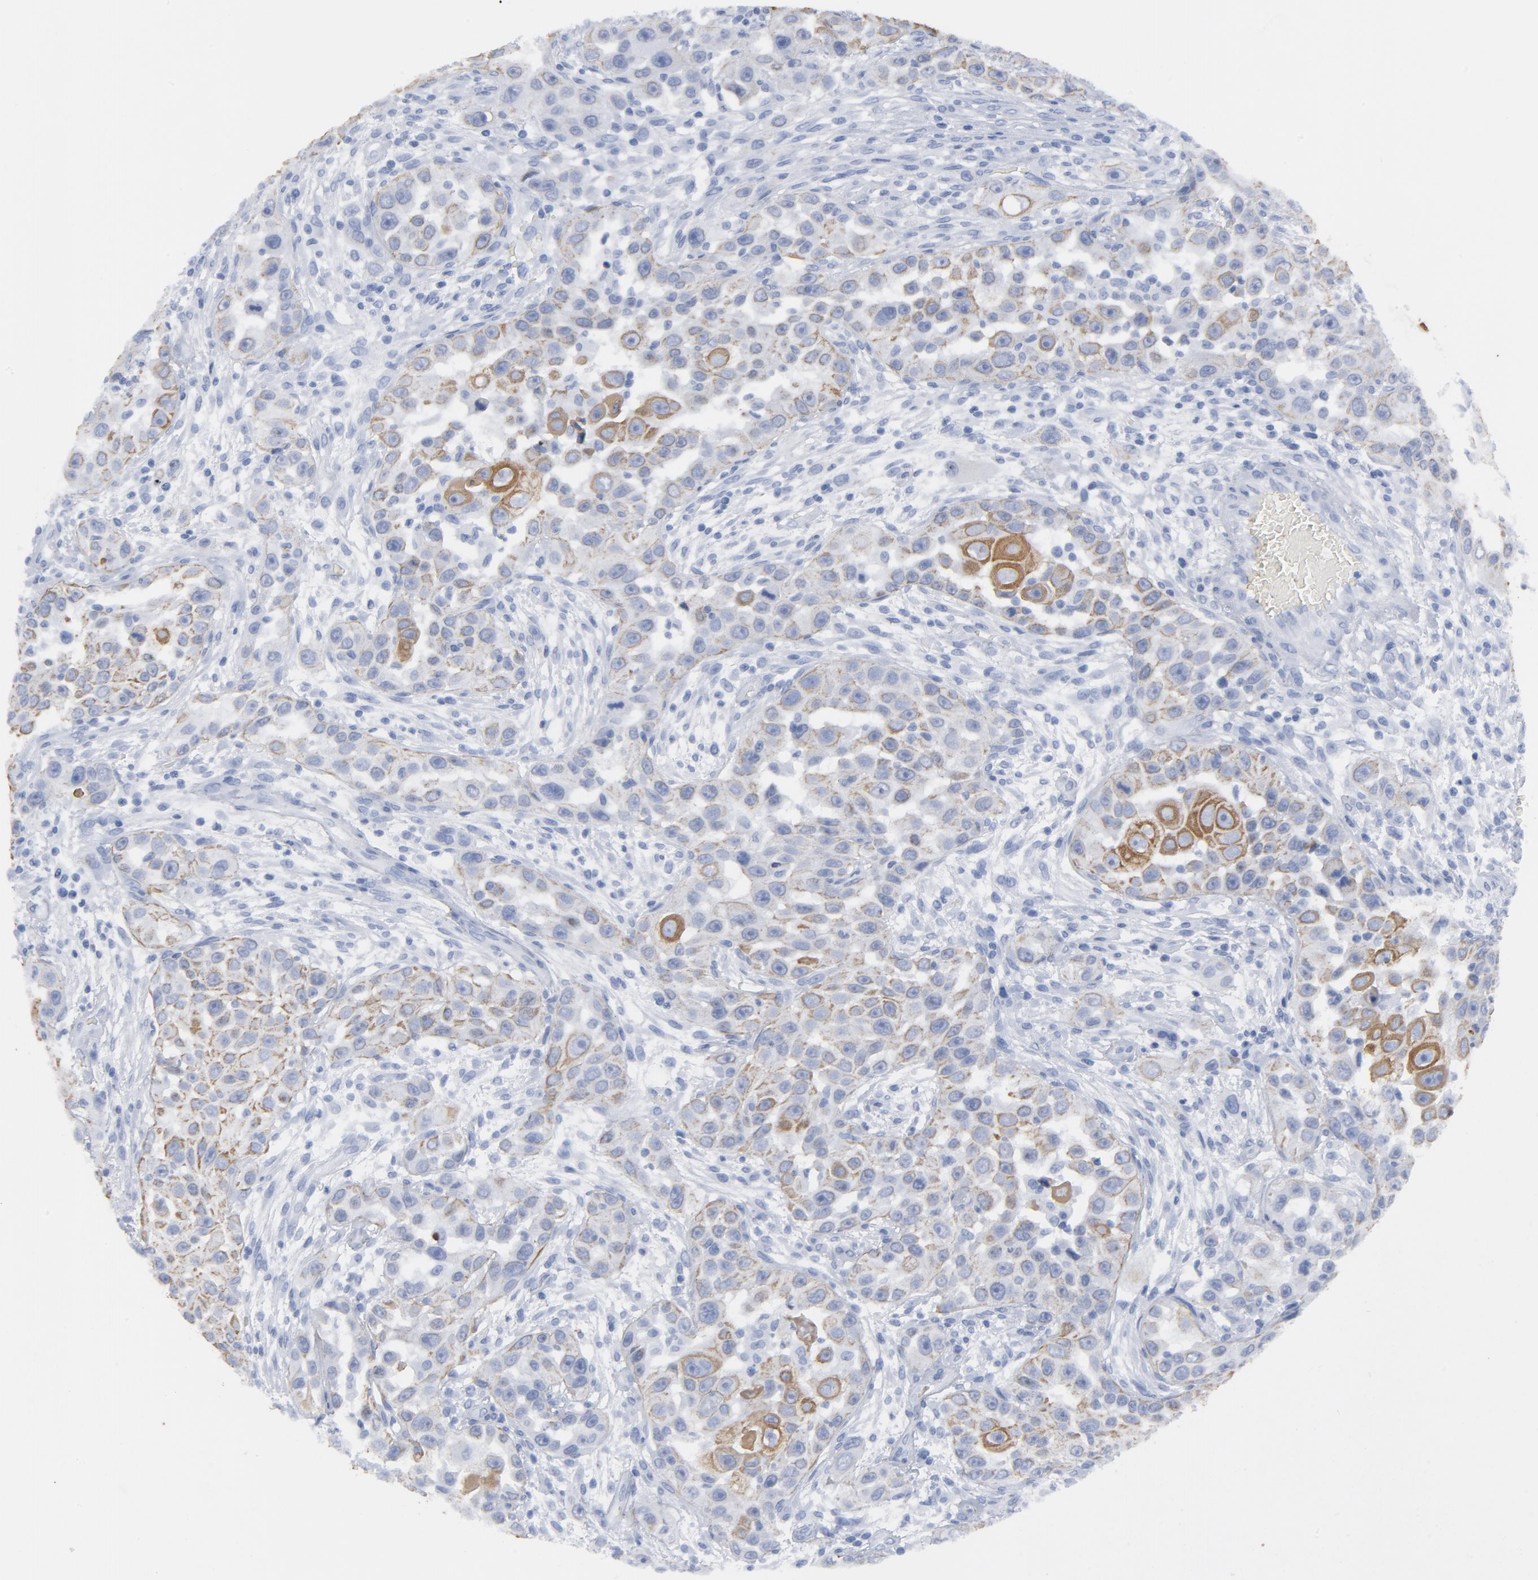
{"staining": {"intensity": "moderate", "quantity": "25%-75%", "location": "cytoplasmic/membranous"}, "tissue": "head and neck cancer", "cell_type": "Tumor cells", "image_type": "cancer", "snomed": [{"axis": "morphology", "description": "Carcinoma, NOS"}, {"axis": "topography", "description": "Head-Neck"}], "caption": "Immunohistochemistry (IHC) staining of head and neck cancer, which demonstrates medium levels of moderate cytoplasmic/membranous expression in approximately 25%-75% of tumor cells indicating moderate cytoplasmic/membranous protein staining. The staining was performed using DAB (3,3'-diaminobenzidine) (brown) for protein detection and nuclei were counterstained in hematoxylin (blue).", "gene": "TSPAN6", "patient": {"sex": "male", "age": 87}}